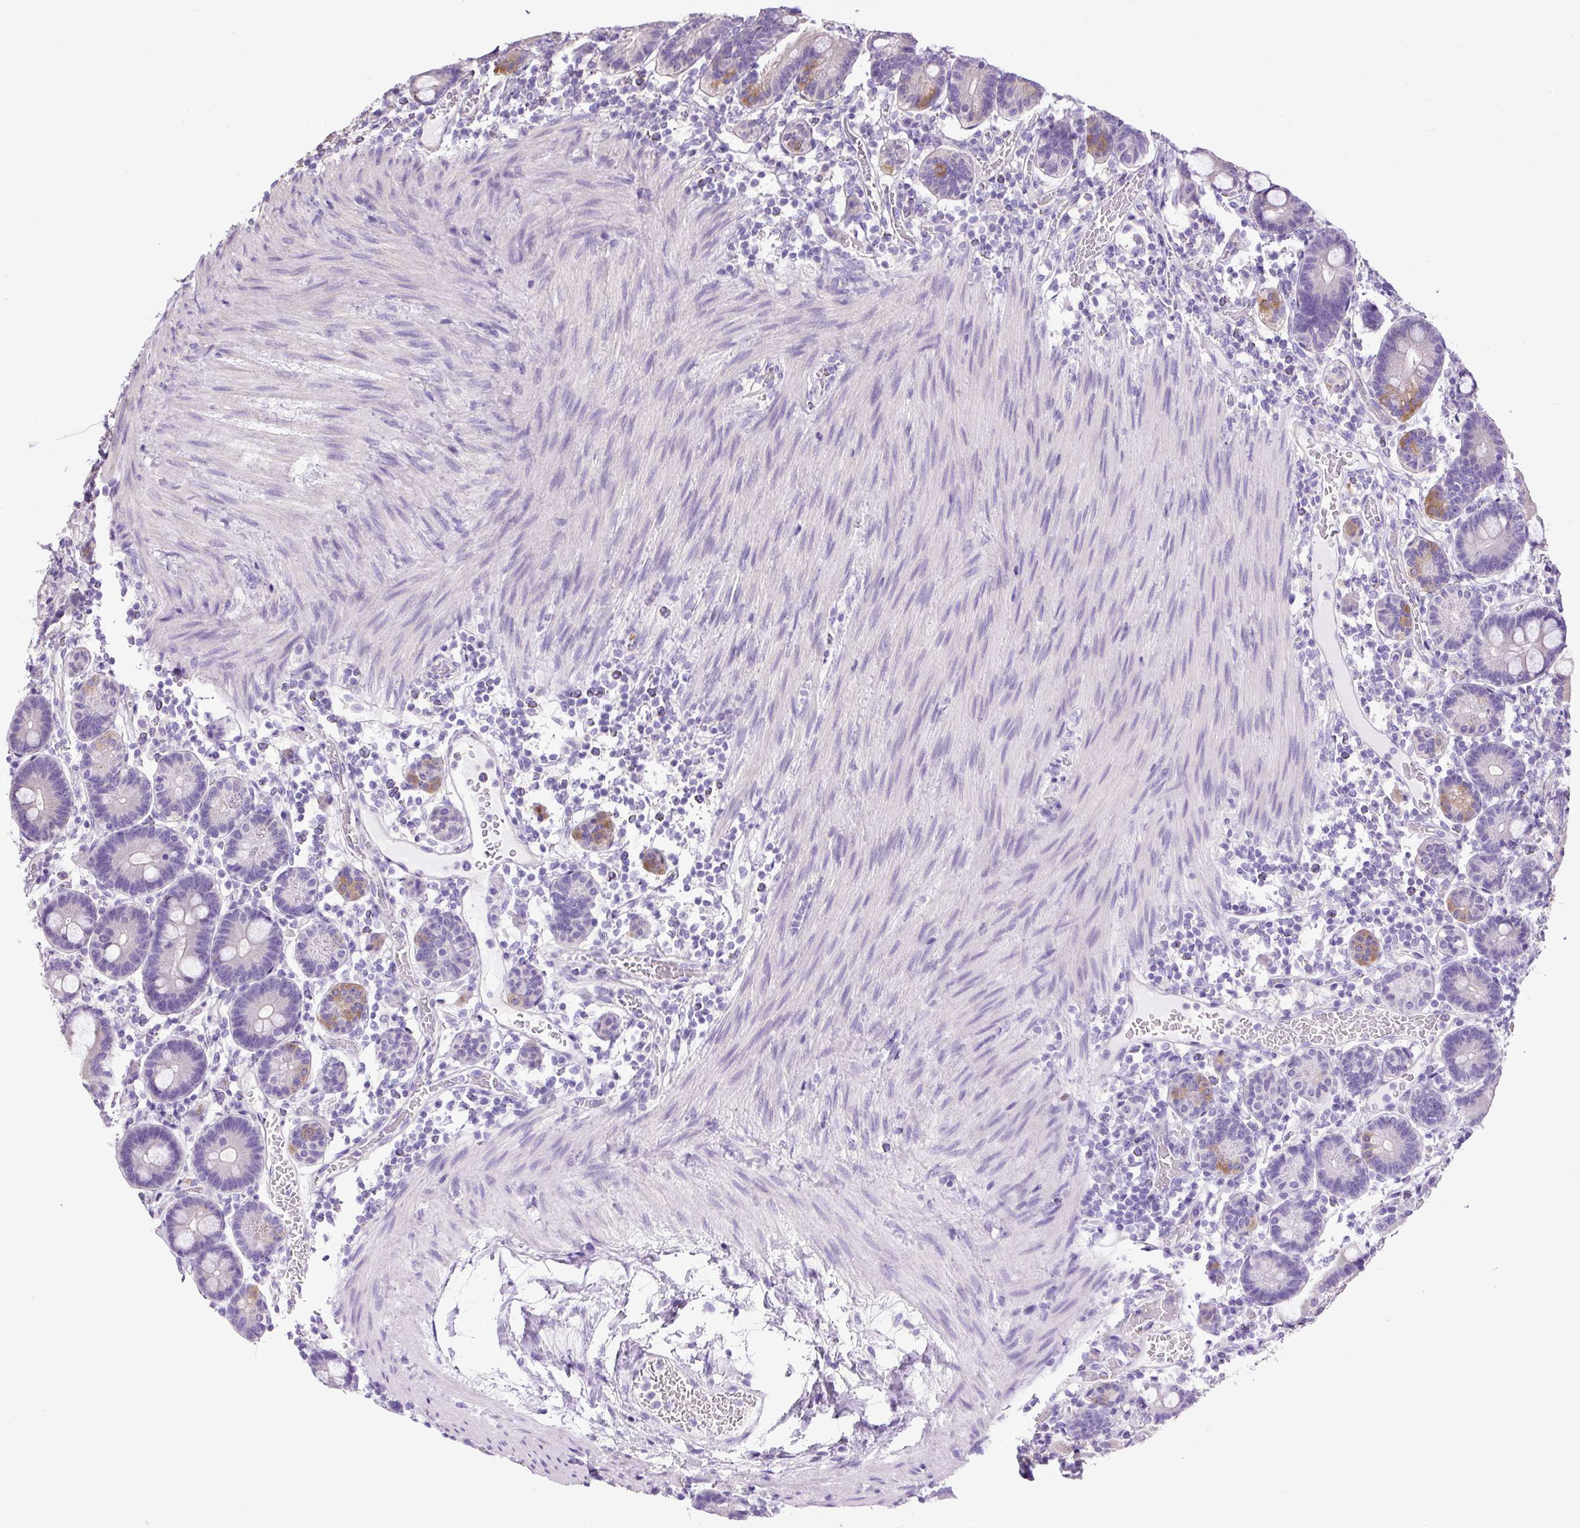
{"staining": {"intensity": "moderate", "quantity": "<25%", "location": "cytoplasmic/membranous"}, "tissue": "duodenum", "cell_type": "Glandular cells", "image_type": "normal", "snomed": [{"axis": "morphology", "description": "Normal tissue, NOS"}, {"axis": "topography", "description": "Duodenum"}], "caption": "This image displays unremarkable duodenum stained with immunohistochemistry to label a protein in brown. The cytoplasmic/membranous of glandular cells show moderate positivity for the protein. Nuclei are counter-stained blue.", "gene": "PDIA2", "patient": {"sex": "male", "age": 55}}